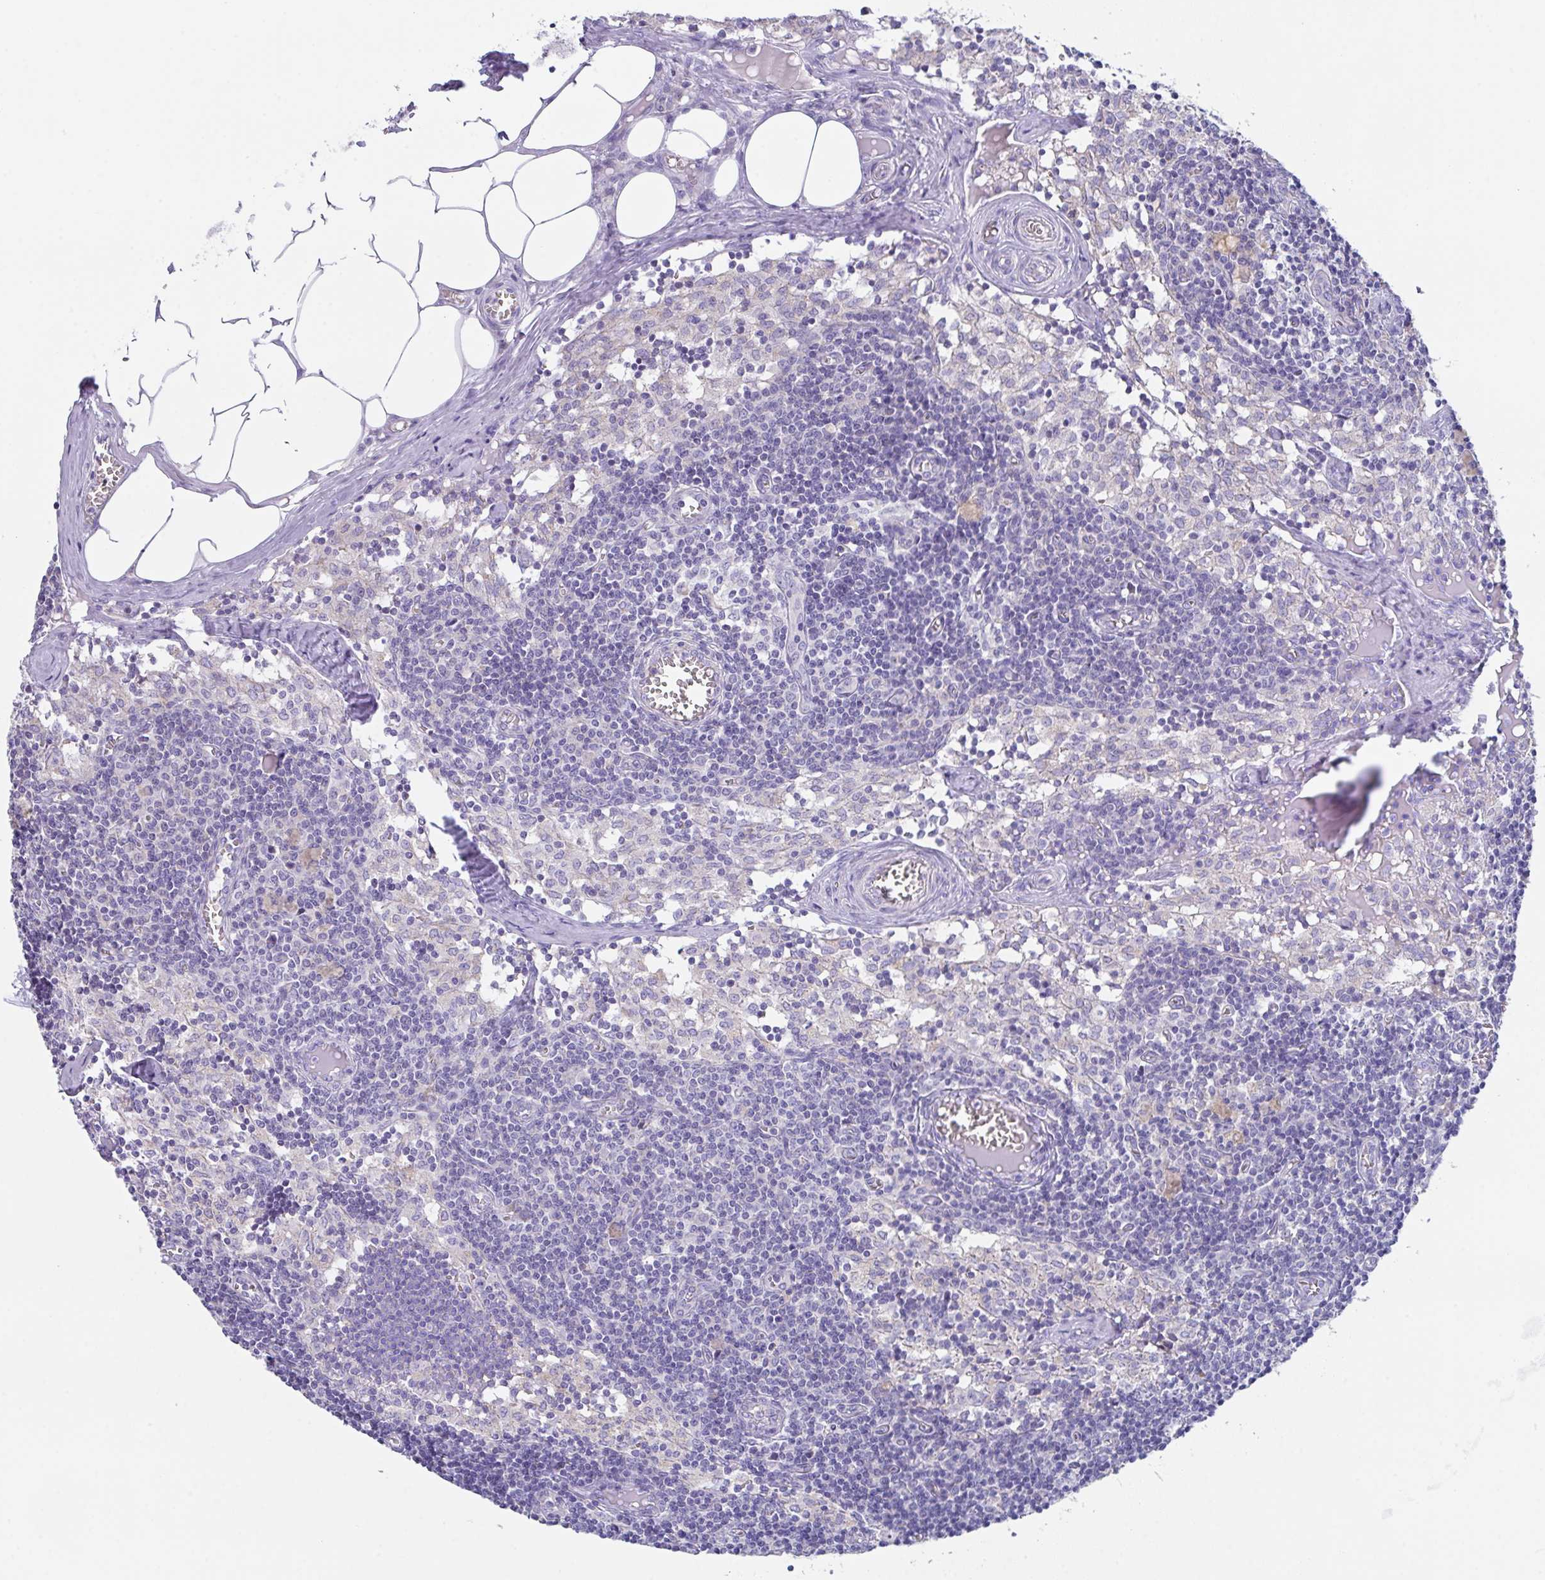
{"staining": {"intensity": "negative", "quantity": "none", "location": "none"}, "tissue": "lymph node", "cell_type": "Germinal center cells", "image_type": "normal", "snomed": [{"axis": "morphology", "description": "Normal tissue, NOS"}, {"axis": "topography", "description": "Lymph node"}], "caption": "DAB immunohistochemical staining of normal human lymph node shows no significant positivity in germinal center cells. (Stains: DAB (3,3'-diaminobenzidine) IHC with hematoxylin counter stain, Microscopy: brightfield microscopy at high magnification).", "gene": "TFAP2C", "patient": {"sex": "female", "age": 31}}